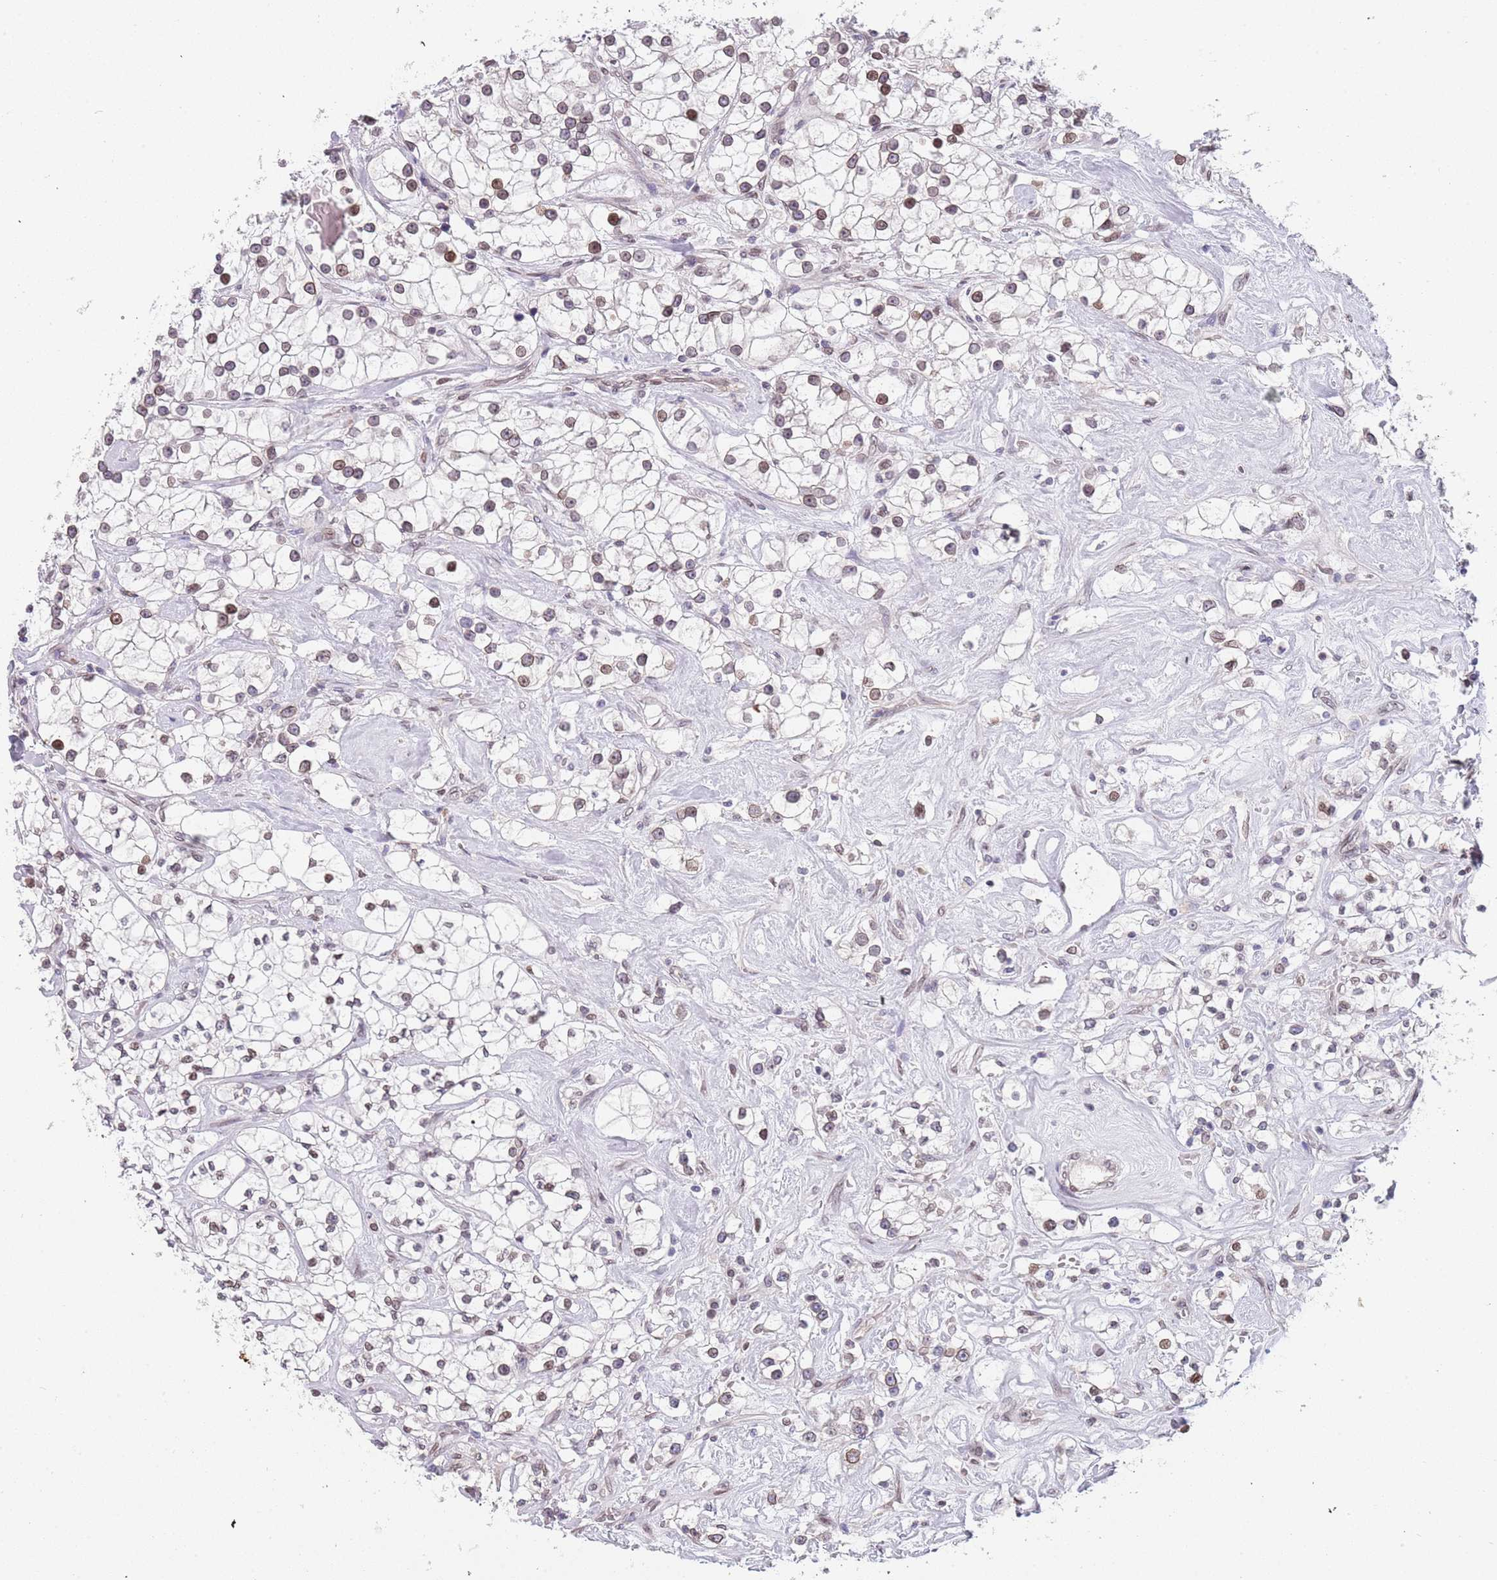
{"staining": {"intensity": "weak", "quantity": ">75%", "location": "cytoplasmic/membranous,nuclear"}, "tissue": "renal cancer", "cell_type": "Tumor cells", "image_type": "cancer", "snomed": [{"axis": "morphology", "description": "Adenocarcinoma, NOS"}, {"axis": "topography", "description": "Kidney"}], "caption": "Human renal cancer stained for a protein (brown) shows weak cytoplasmic/membranous and nuclear positive staining in approximately >75% of tumor cells.", "gene": "KLHDC2", "patient": {"sex": "male", "age": 77}}